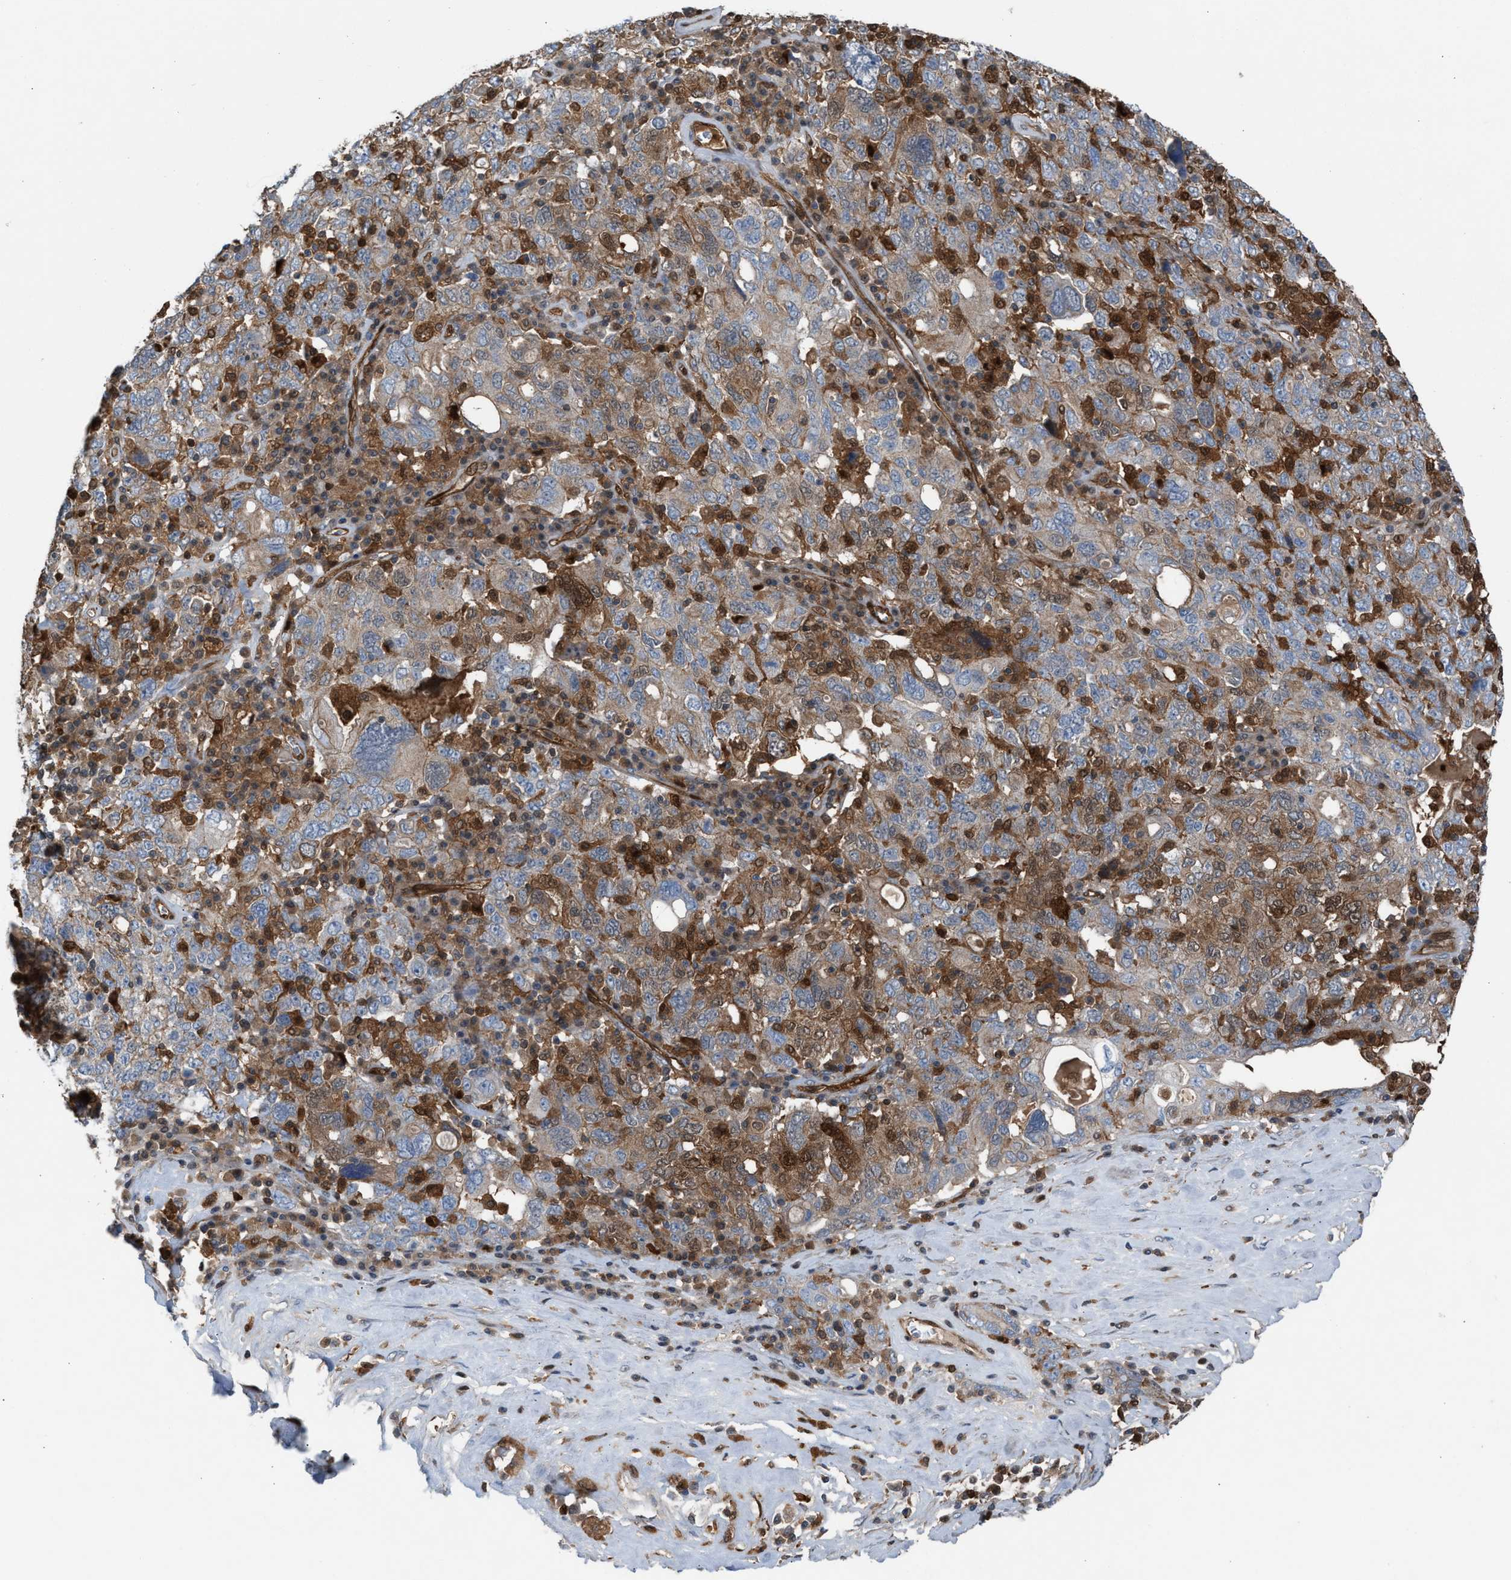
{"staining": {"intensity": "weak", "quantity": "<25%", "location": "cytoplasmic/membranous"}, "tissue": "ovarian cancer", "cell_type": "Tumor cells", "image_type": "cancer", "snomed": [{"axis": "morphology", "description": "Carcinoma, endometroid"}, {"axis": "topography", "description": "Ovary"}], "caption": "There is no significant expression in tumor cells of ovarian cancer (endometroid carcinoma). Brightfield microscopy of IHC stained with DAB (brown) and hematoxylin (blue), captured at high magnification.", "gene": "TPK1", "patient": {"sex": "female", "age": 62}}